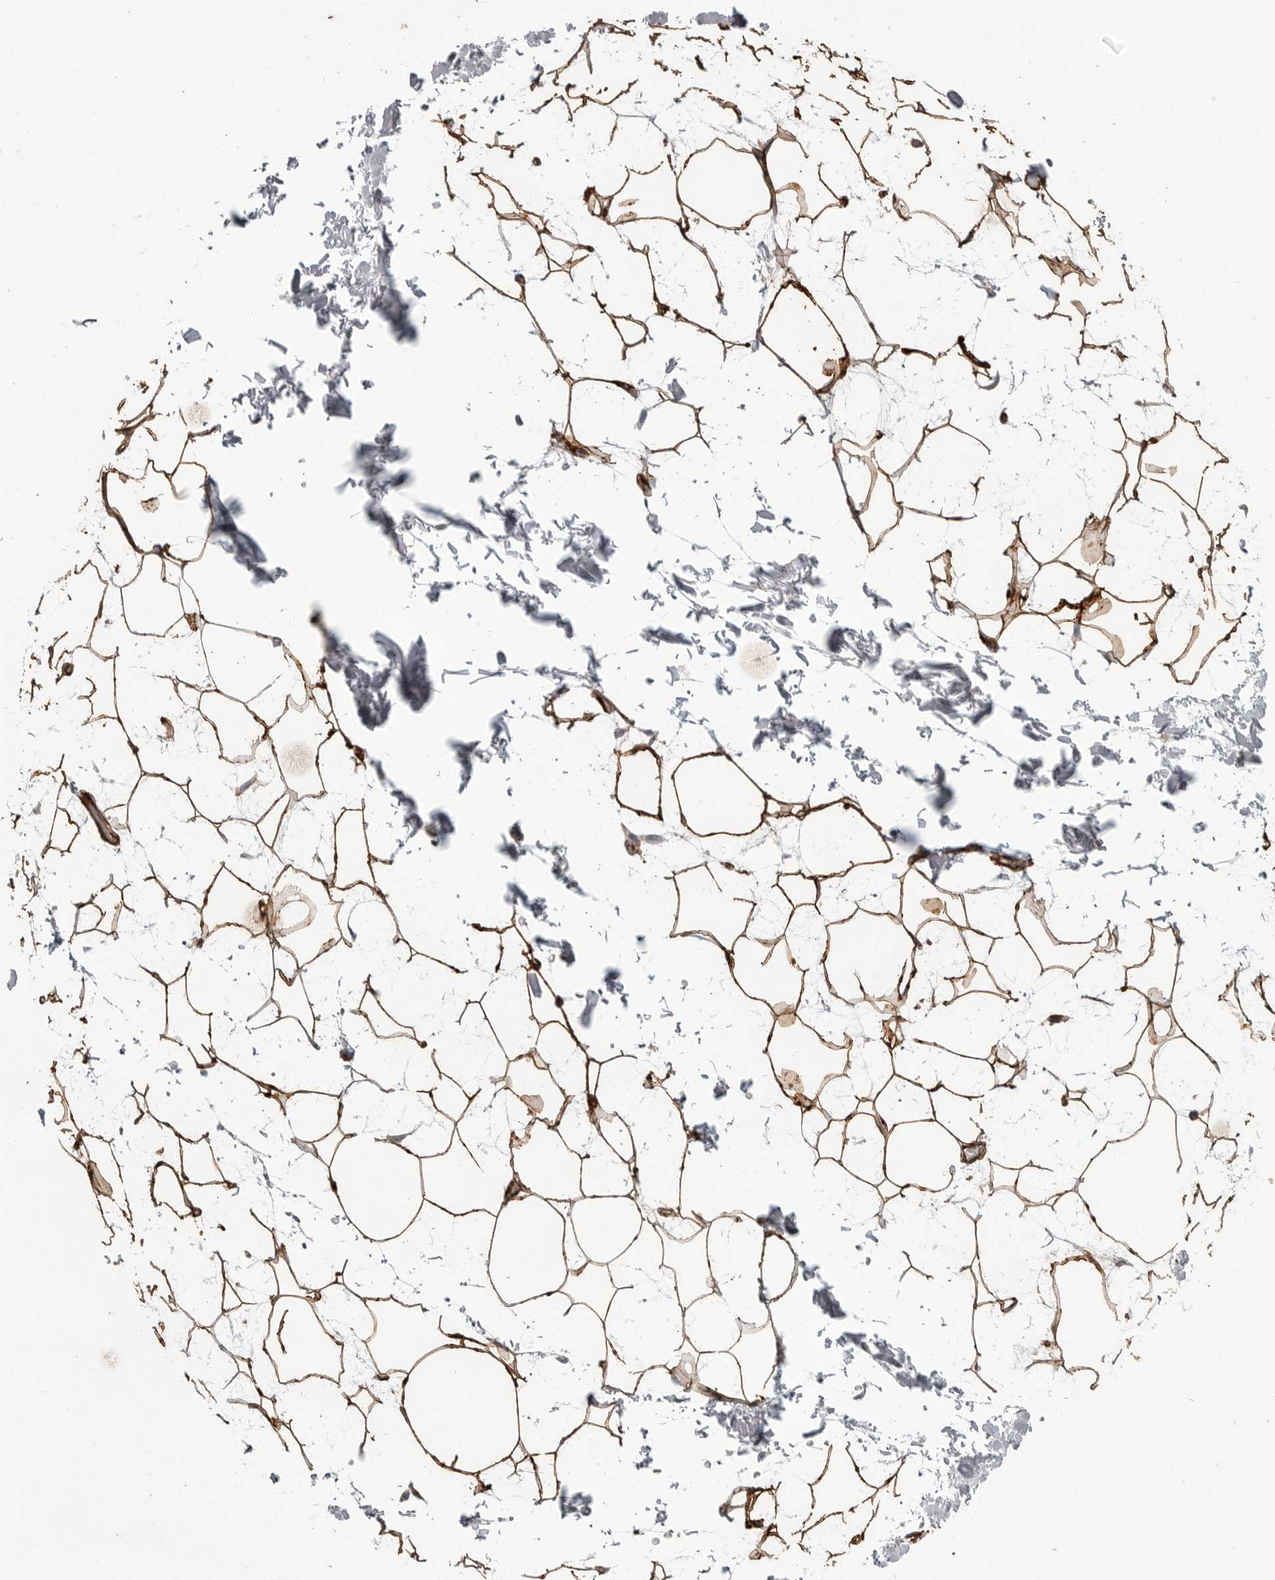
{"staining": {"intensity": "strong", "quantity": ">75%", "location": "cytoplasmic/membranous"}, "tissue": "adipose tissue", "cell_type": "Adipocytes", "image_type": "normal", "snomed": [{"axis": "morphology", "description": "Normal tissue, NOS"}, {"axis": "topography", "description": "Soft tissue"}], "caption": "Protein staining by immunohistochemistry demonstrates strong cytoplasmic/membranous positivity in about >75% of adipocytes in unremarkable adipose tissue. (brown staining indicates protein expression, while blue staining denotes nuclei).", "gene": "AOC3", "patient": {"sex": "male", "age": 72}}